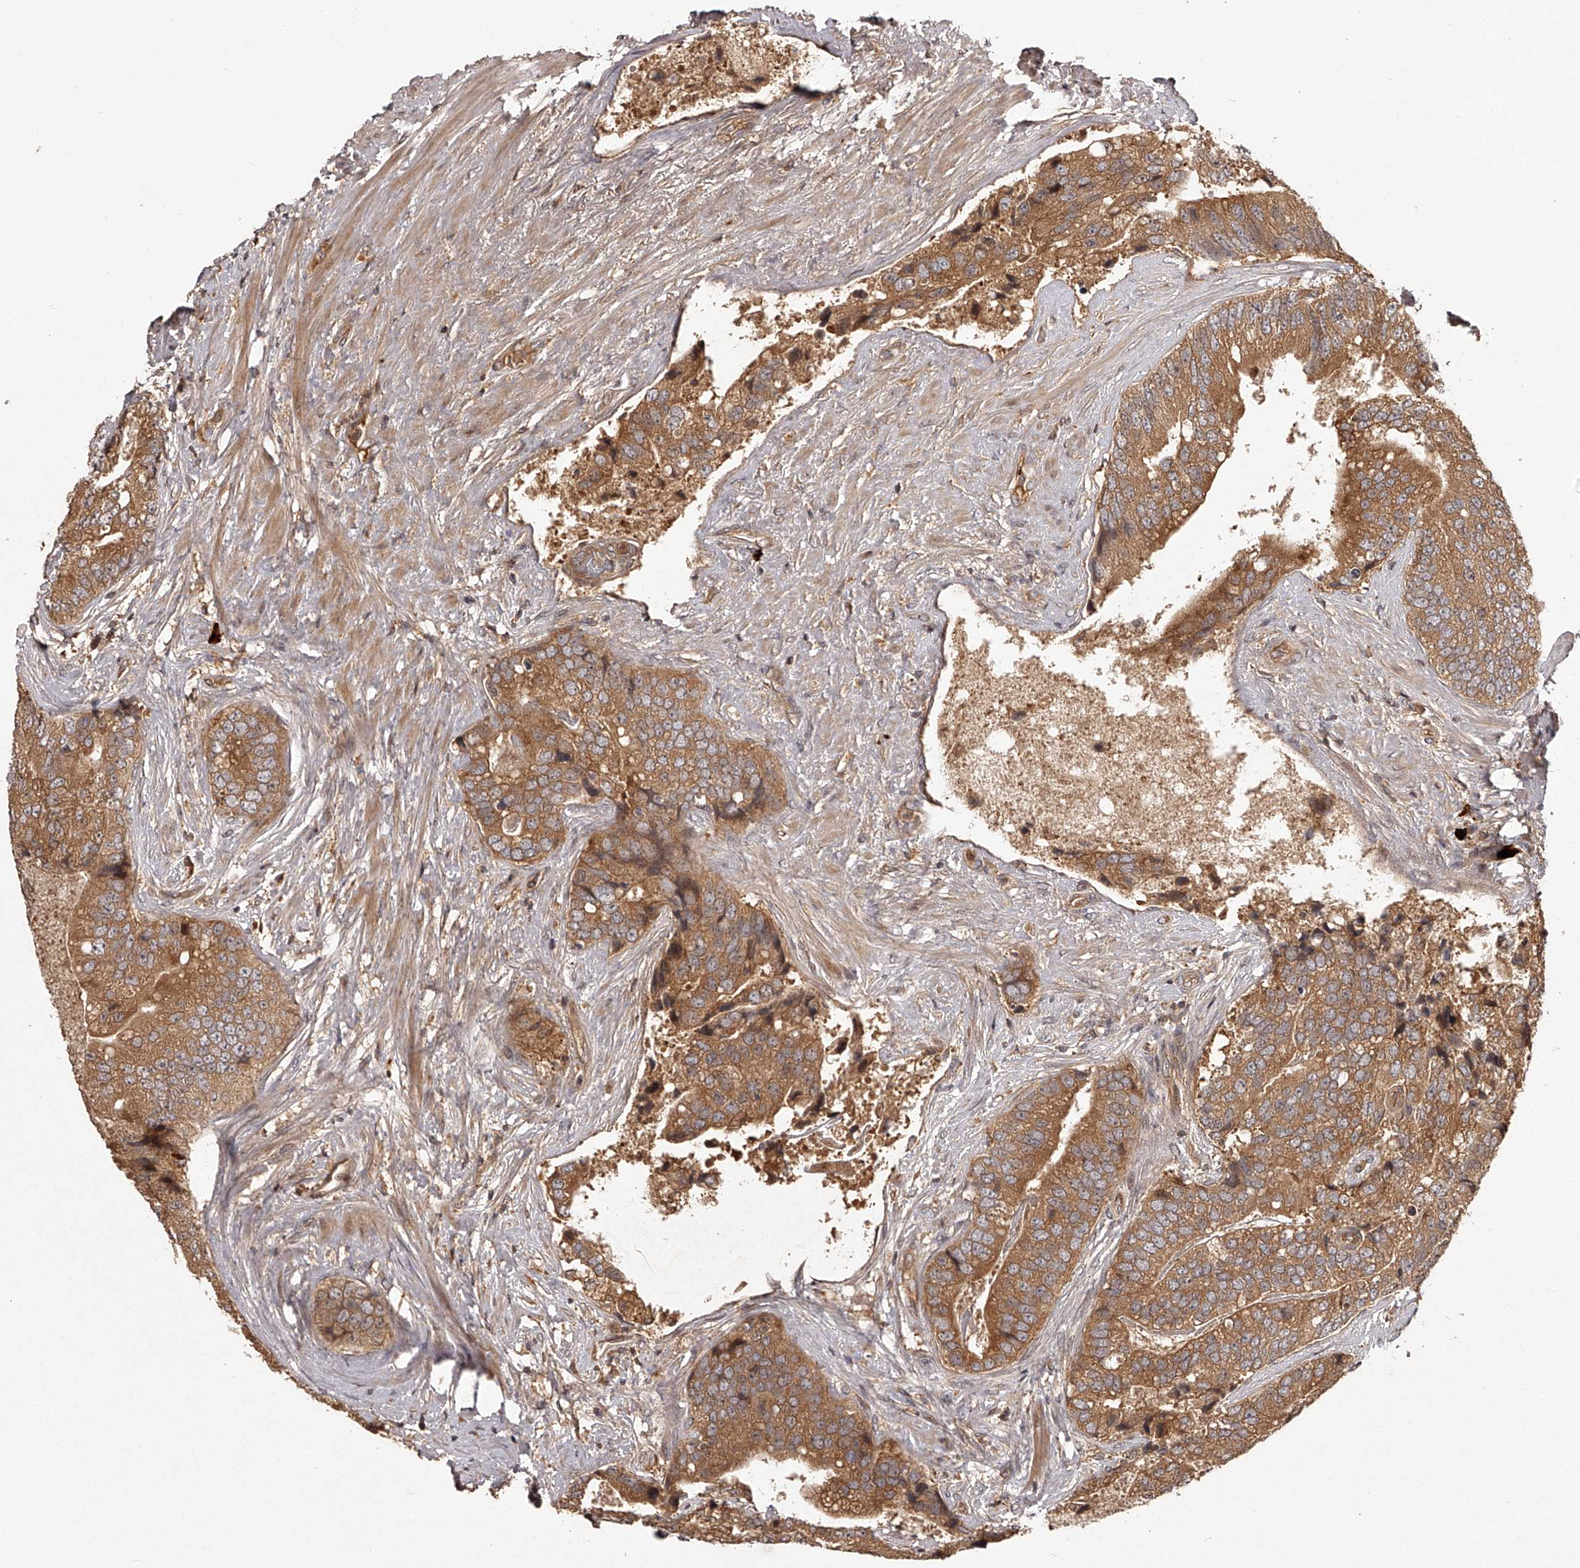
{"staining": {"intensity": "moderate", "quantity": ">75%", "location": "cytoplasmic/membranous"}, "tissue": "prostate cancer", "cell_type": "Tumor cells", "image_type": "cancer", "snomed": [{"axis": "morphology", "description": "Adenocarcinoma, High grade"}, {"axis": "topography", "description": "Prostate"}], "caption": "This is a photomicrograph of immunohistochemistry staining of prostate cancer (adenocarcinoma (high-grade)), which shows moderate expression in the cytoplasmic/membranous of tumor cells.", "gene": "CRYZL1", "patient": {"sex": "male", "age": 70}}